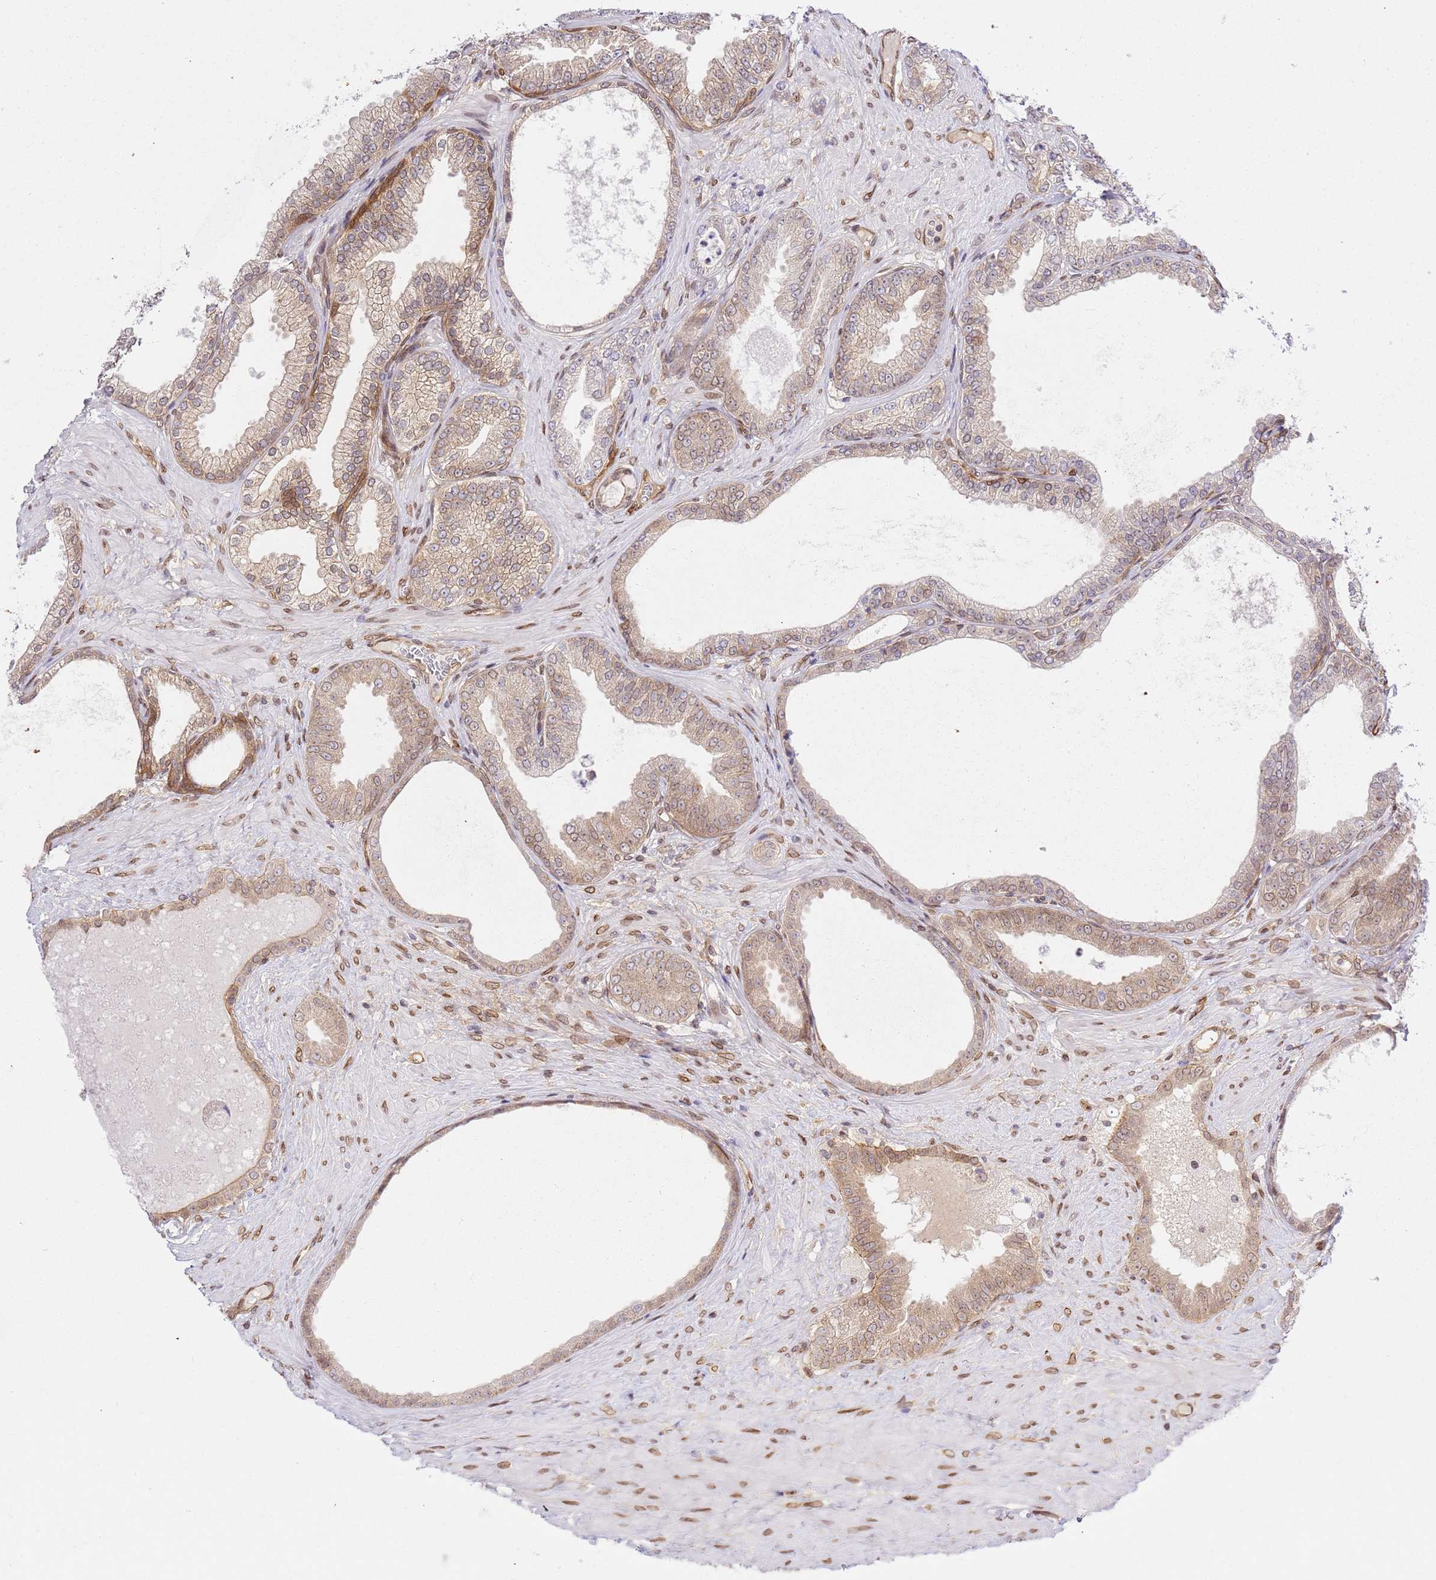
{"staining": {"intensity": "weak", "quantity": "<25%", "location": "cytoplasmic/membranous"}, "tissue": "prostate cancer", "cell_type": "Tumor cells", "image_type": "cancer", "snomed": [{"axis": "morphology", "description": "Adenocarcinoma, Low grade"}, {"axis": "topography", "description": "Prostate"}], "caption": "A histopathology image of prostate low-grade adenocarcinoma stained for a protein shows no brown staining in tumor cells. (IHC, brightfield microscopy, high magnification).", "gene": "TRIM37", "patient": {"sex": "male", "age": 63}}